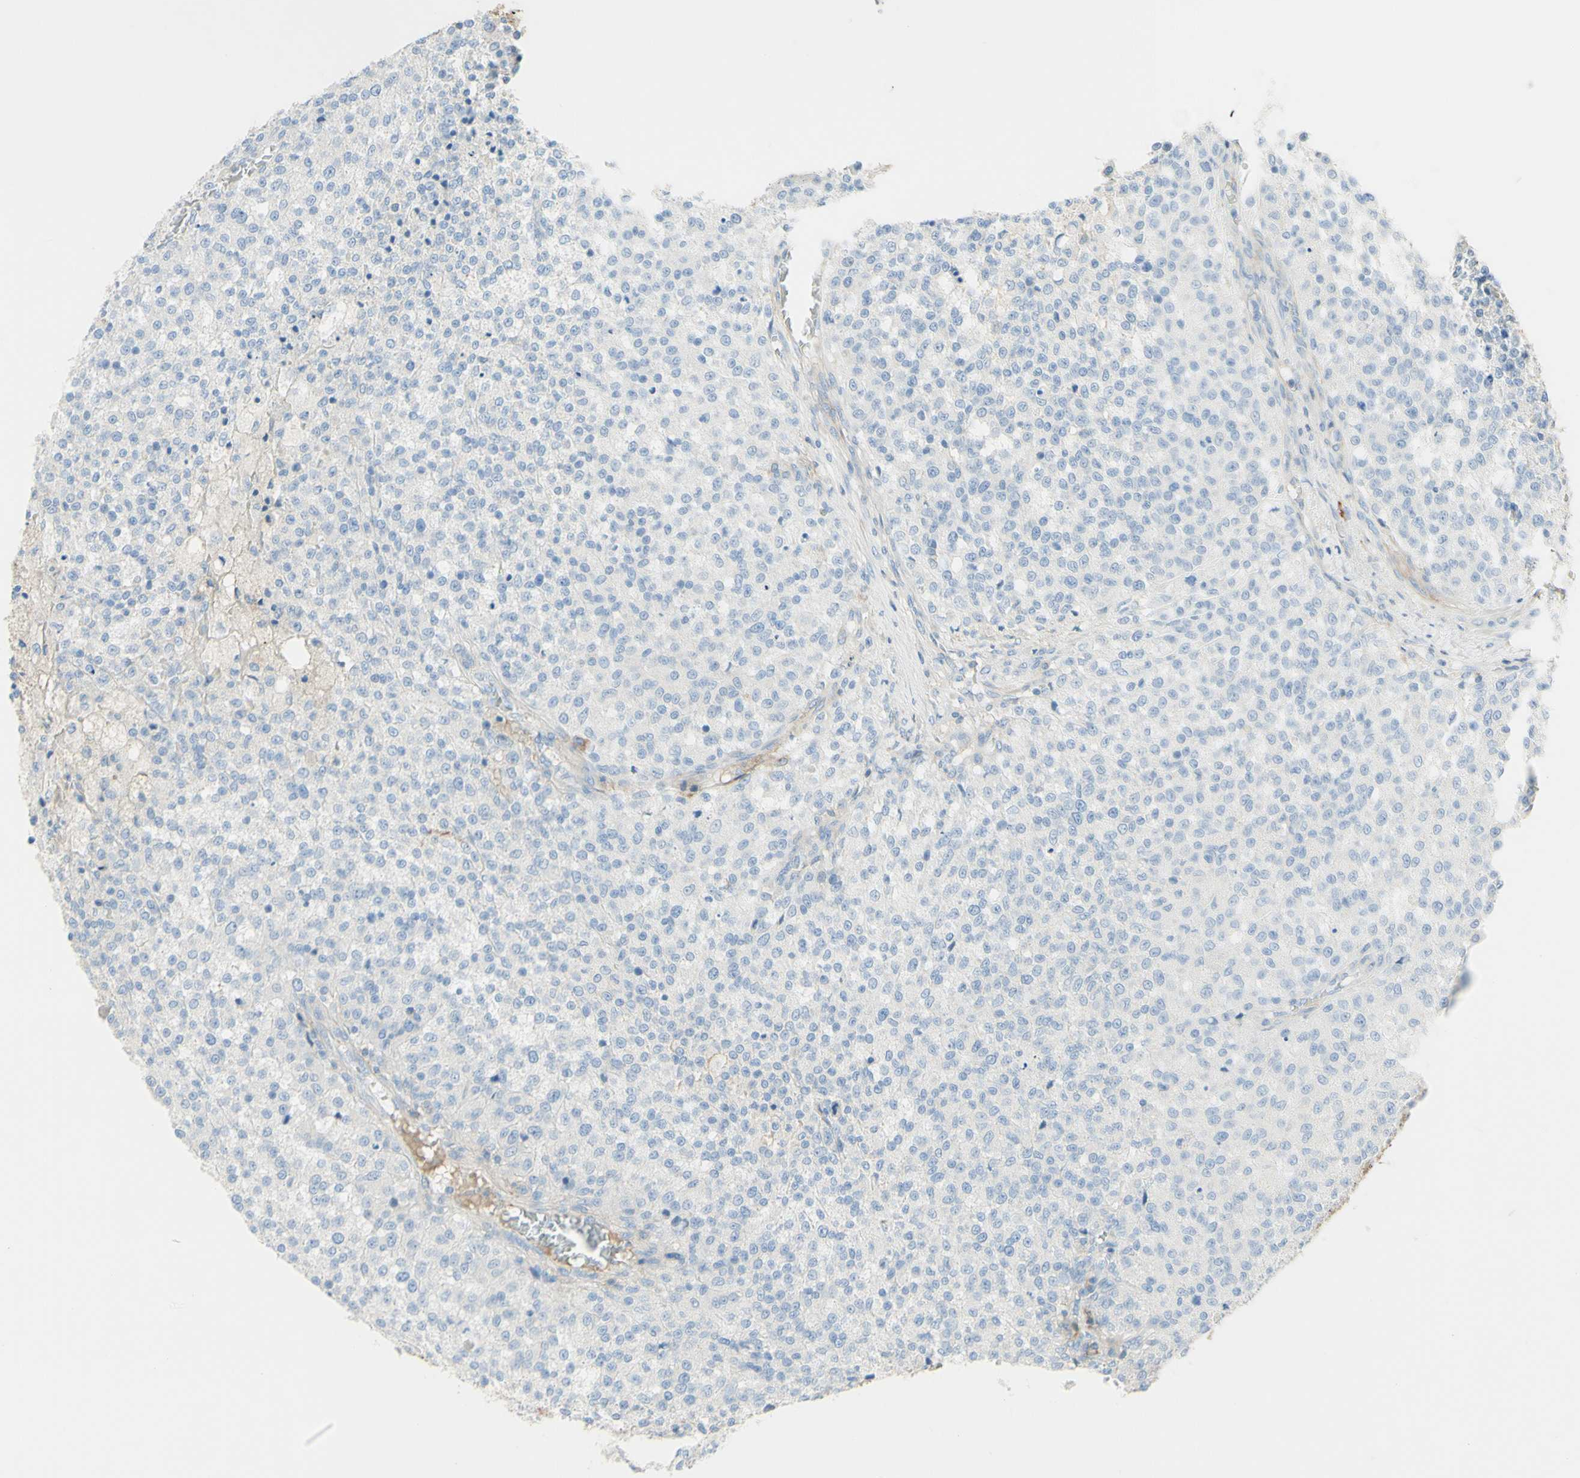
{"staining": {"intensity": "negative", "quantity": "none", "location": "none"}, "tissue": "testis cancer", "cell_type": "Tumor cells", "image_type": "cancer", "snomed": [{"axis": "morphology", "description": "Seminoma, NOS"}, {"axis": "topography", "description": "Testis"}], "caption": "Immunohistochemistry histopathology image of human testis seminoma stained for a protein (brown), which shows no positivity in tumor cells.", "gene": "ALCAM", "patient": {"sex": "male", "age": 59}}